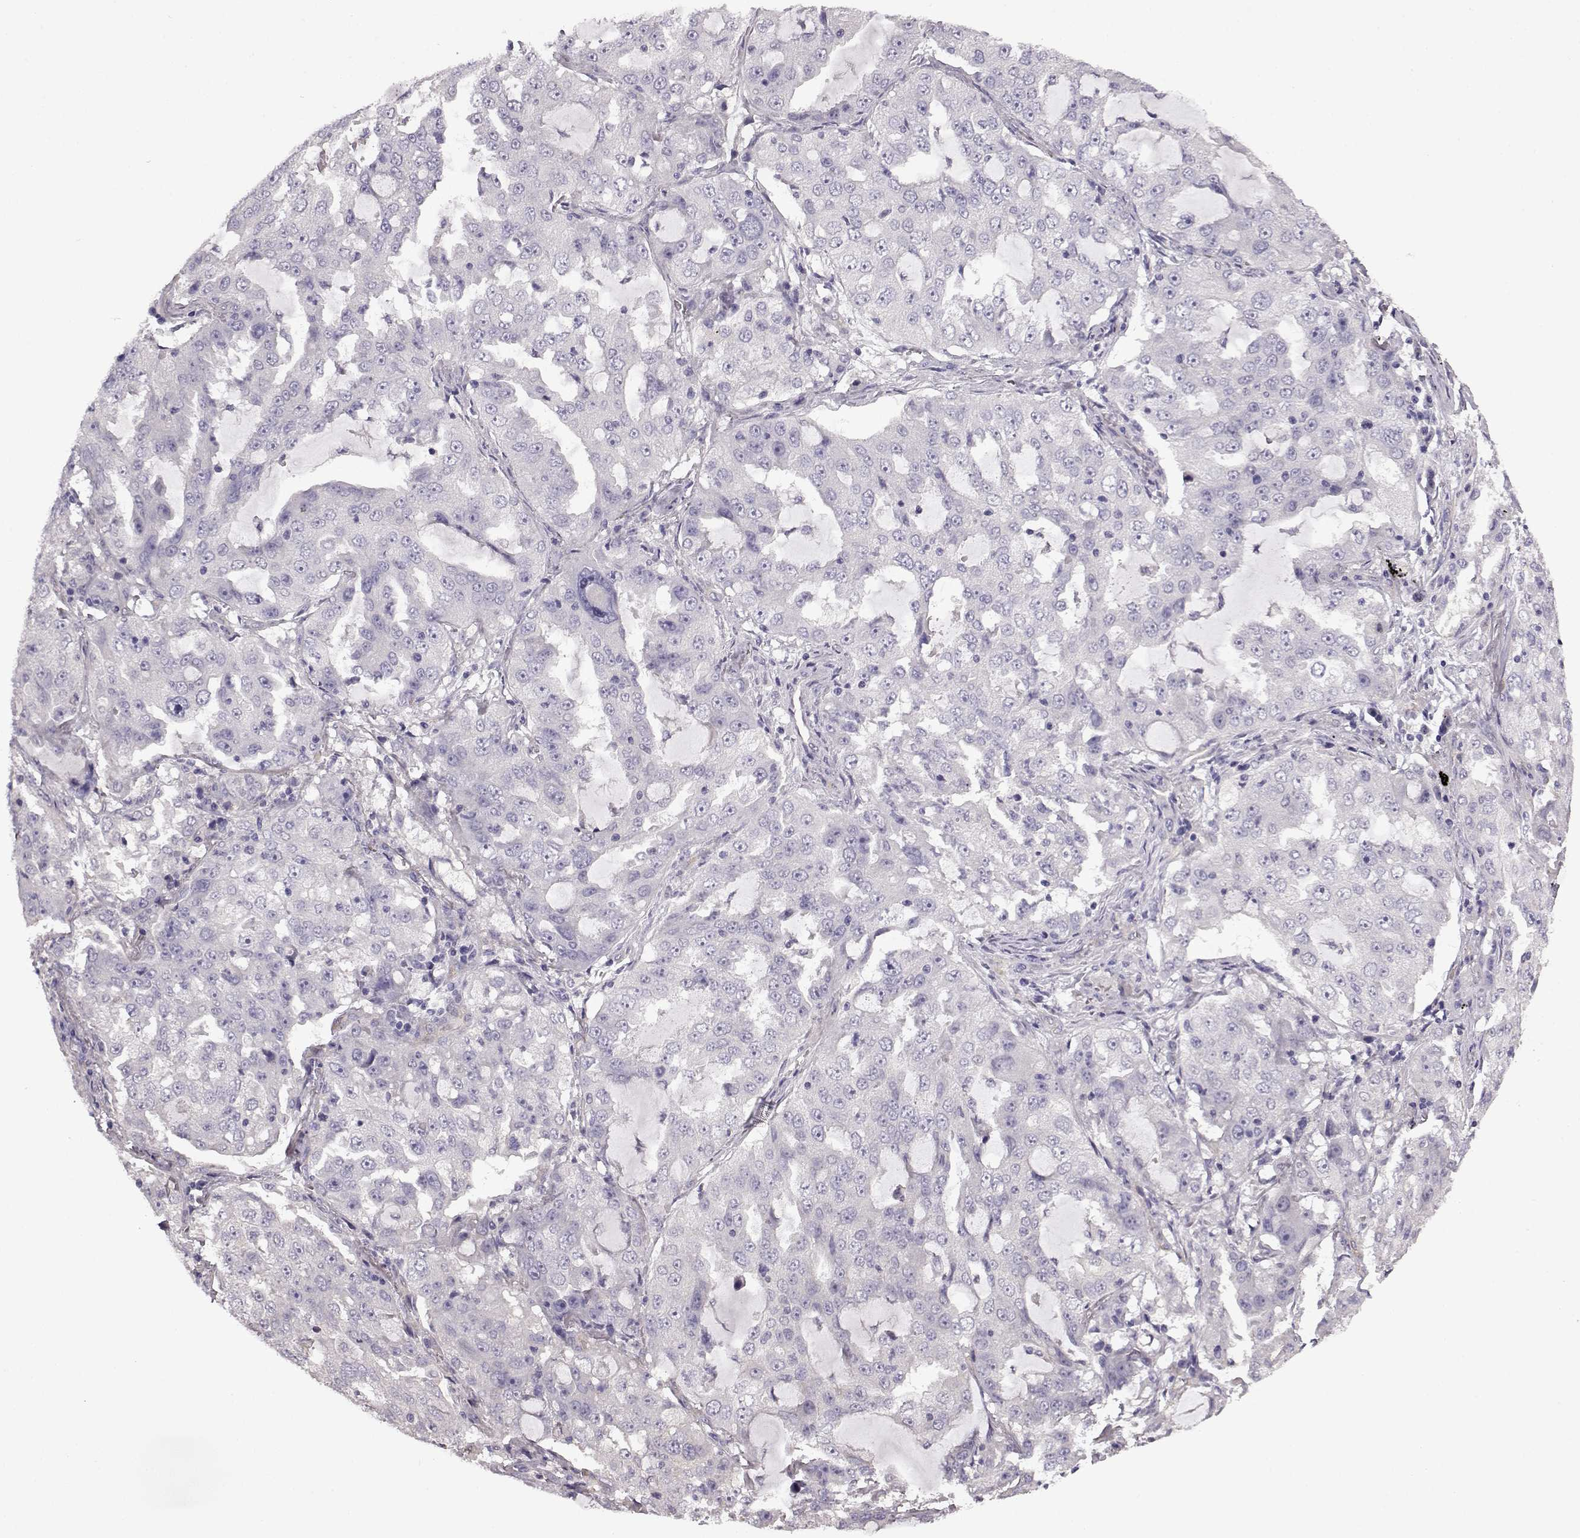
{"staining": {"intensity": "negative", "quantity": "none", "location": "none"}, "tissue": "lung cancer", "cell_type": "Tumor cells", "image_type": "cancer", "snomed": [{"axis": "morphology", "description": "Adenocarcinoma, NOS"}, {"axis": "topography", "description": "Lung"}], "caption": "Tumor cells are negative for brown protein staining in lung cancer.", "gene": "EDDM3B", "patient": {"sex": "female", "age": 61}}